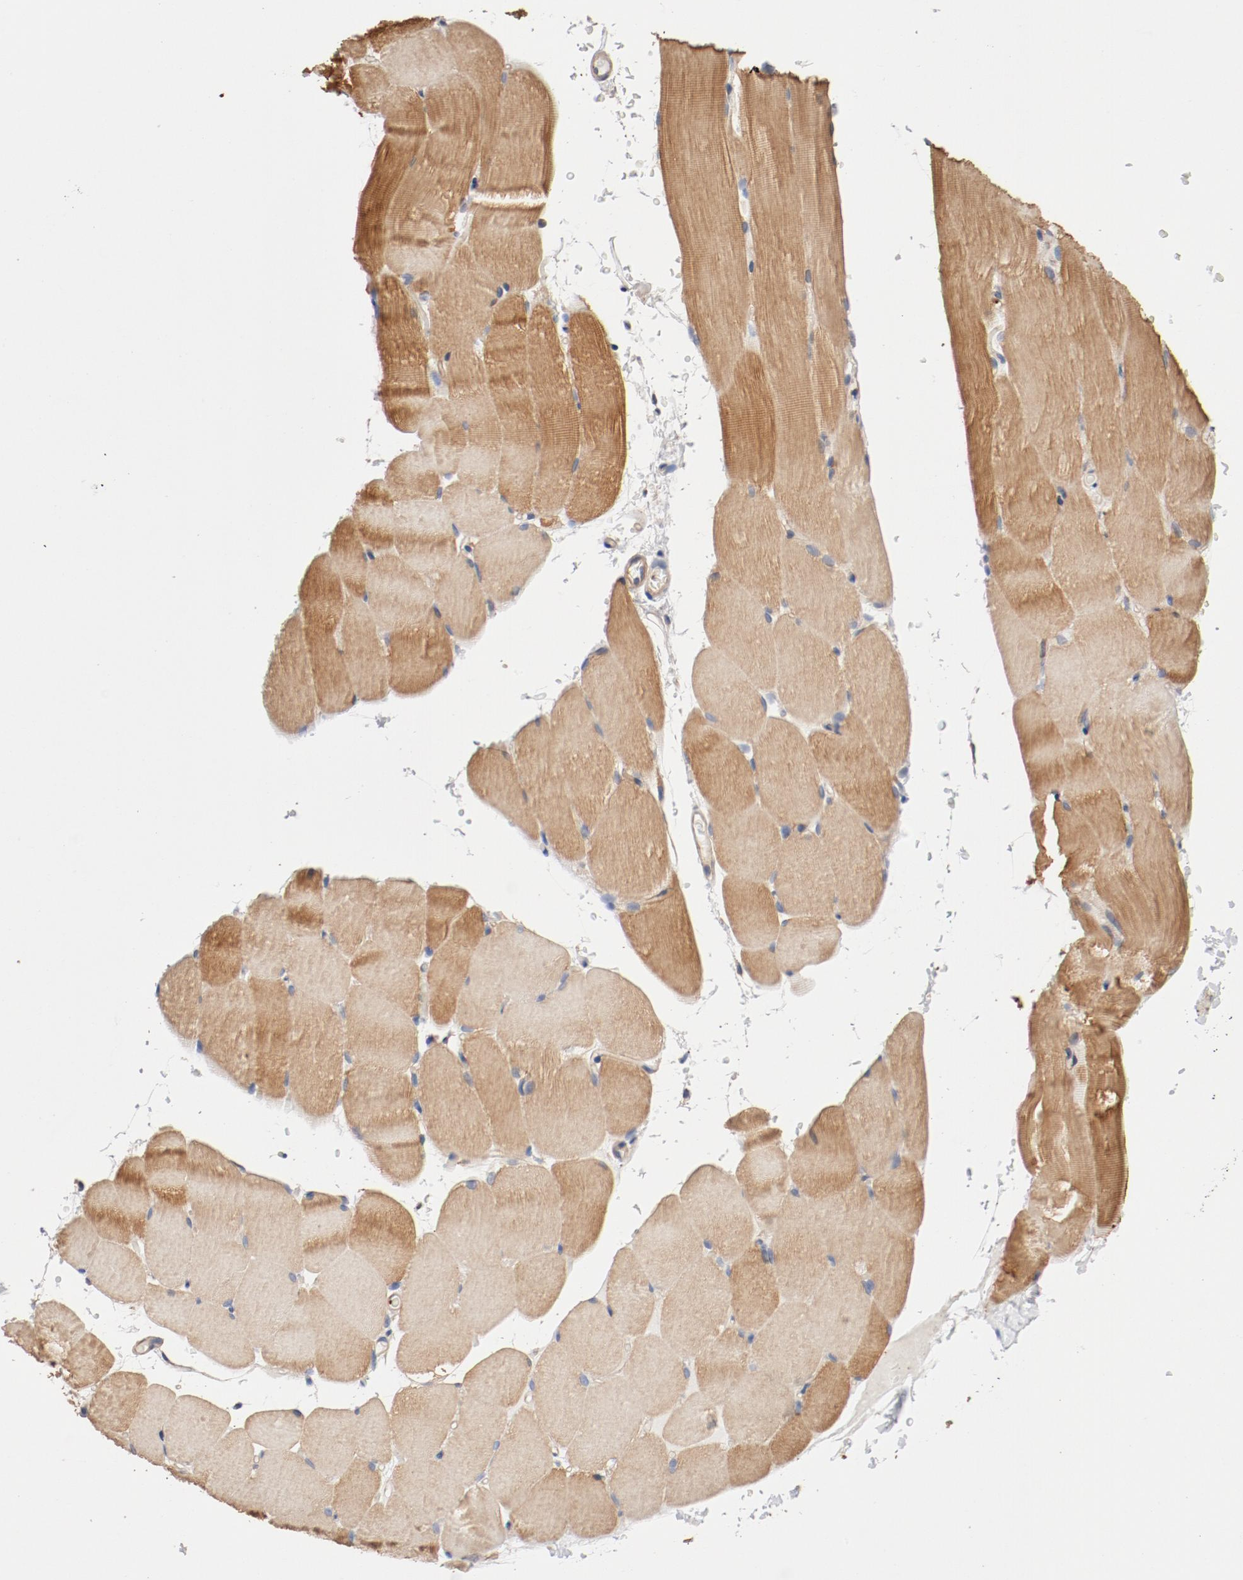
{"staining": {"intensity": "strong", "quantity": "25%-75%", "location": "cytoplasmic/membranous"}, "tissue": "skeletal muscle", "cell_type": "Myocytes", "image_type": "normal", "snomed": [{"axis": "morphology", "description": "Normal tissue, NOS"}, {"axis": "topography", "description": "Skeletal muscle"}], "caption": "Immunohistochemistry (IHC) image of benign skeletal muscle: skeletal muscle stained using immunohistochemistry (IHC) demonstrates high levels of strong protein expression localized specifically in the cytoplasmic/membranous of myocytes, appearing as a cytoplasmic/membranous brown color.", "gene": "ILK", "patient": {"sex": "female", "age": 37}}